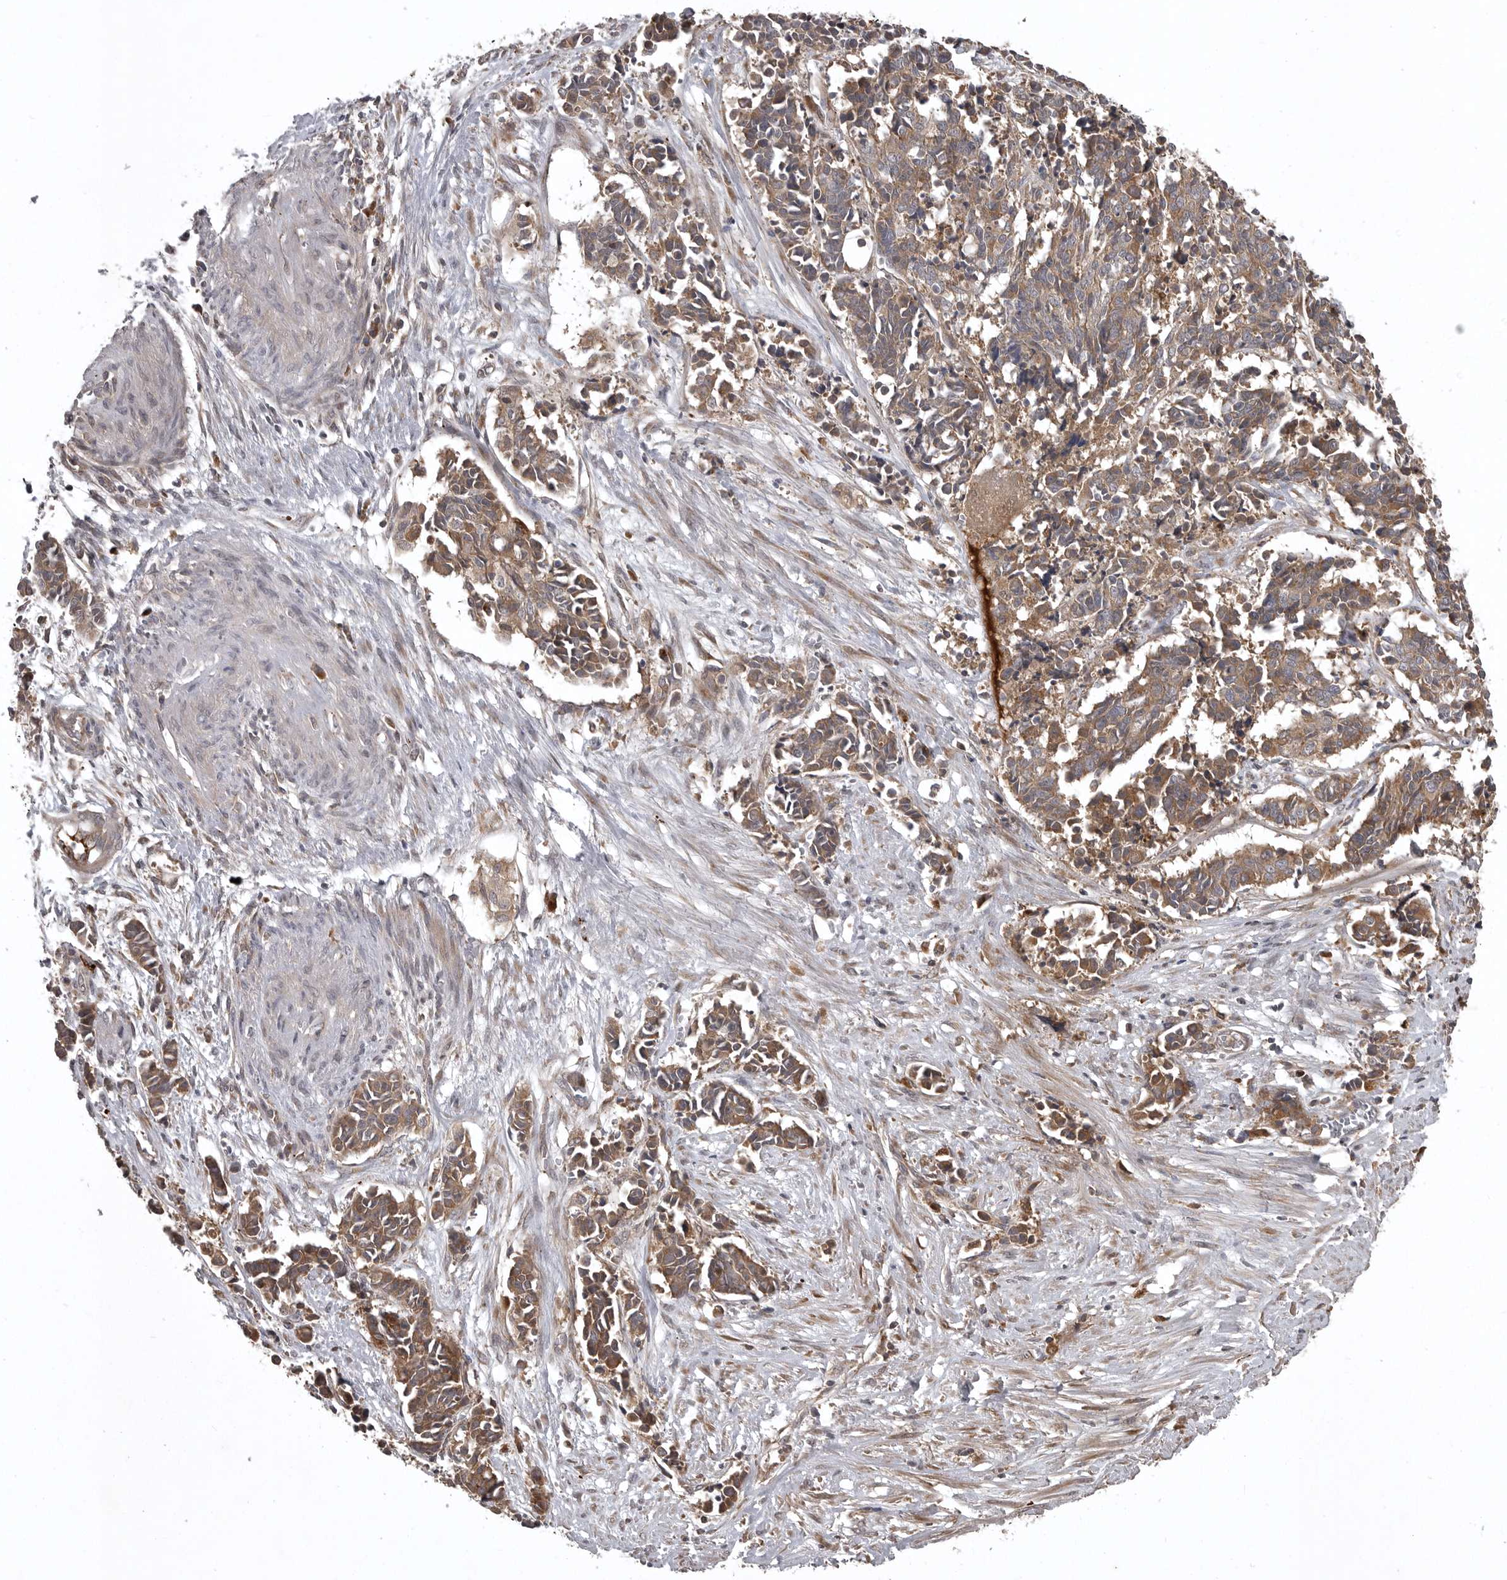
{"staining": {"intensity": "moderate", "quantity": ">75%", "location": "cytoplasmic/membranous"}, "tissue": "cervical cancer", "cell_type": "Tumor cells", "image_type": "cancer", "snomed": [{"axis": "morphology", "description": "Normal tissue, NOS"}, {"axis": "morphology", "description": "Squamous cell carcinoma, NOS"}, {"axis": "topography", "description": "Cervix"}], "caption": "High-magnification brightfield microscopy of squamous cell carcinoma (cervical) stained with DAB (3,3'-diaminobenzidine) (brown) and counterstained with hematoxylin (blue). tumor cells exhibit moderate cytoplasmic/membranous staining is identified in approximately>75% of cells.", "gene": "GPR31", "patient": {"sex": "female", "age": 35}}